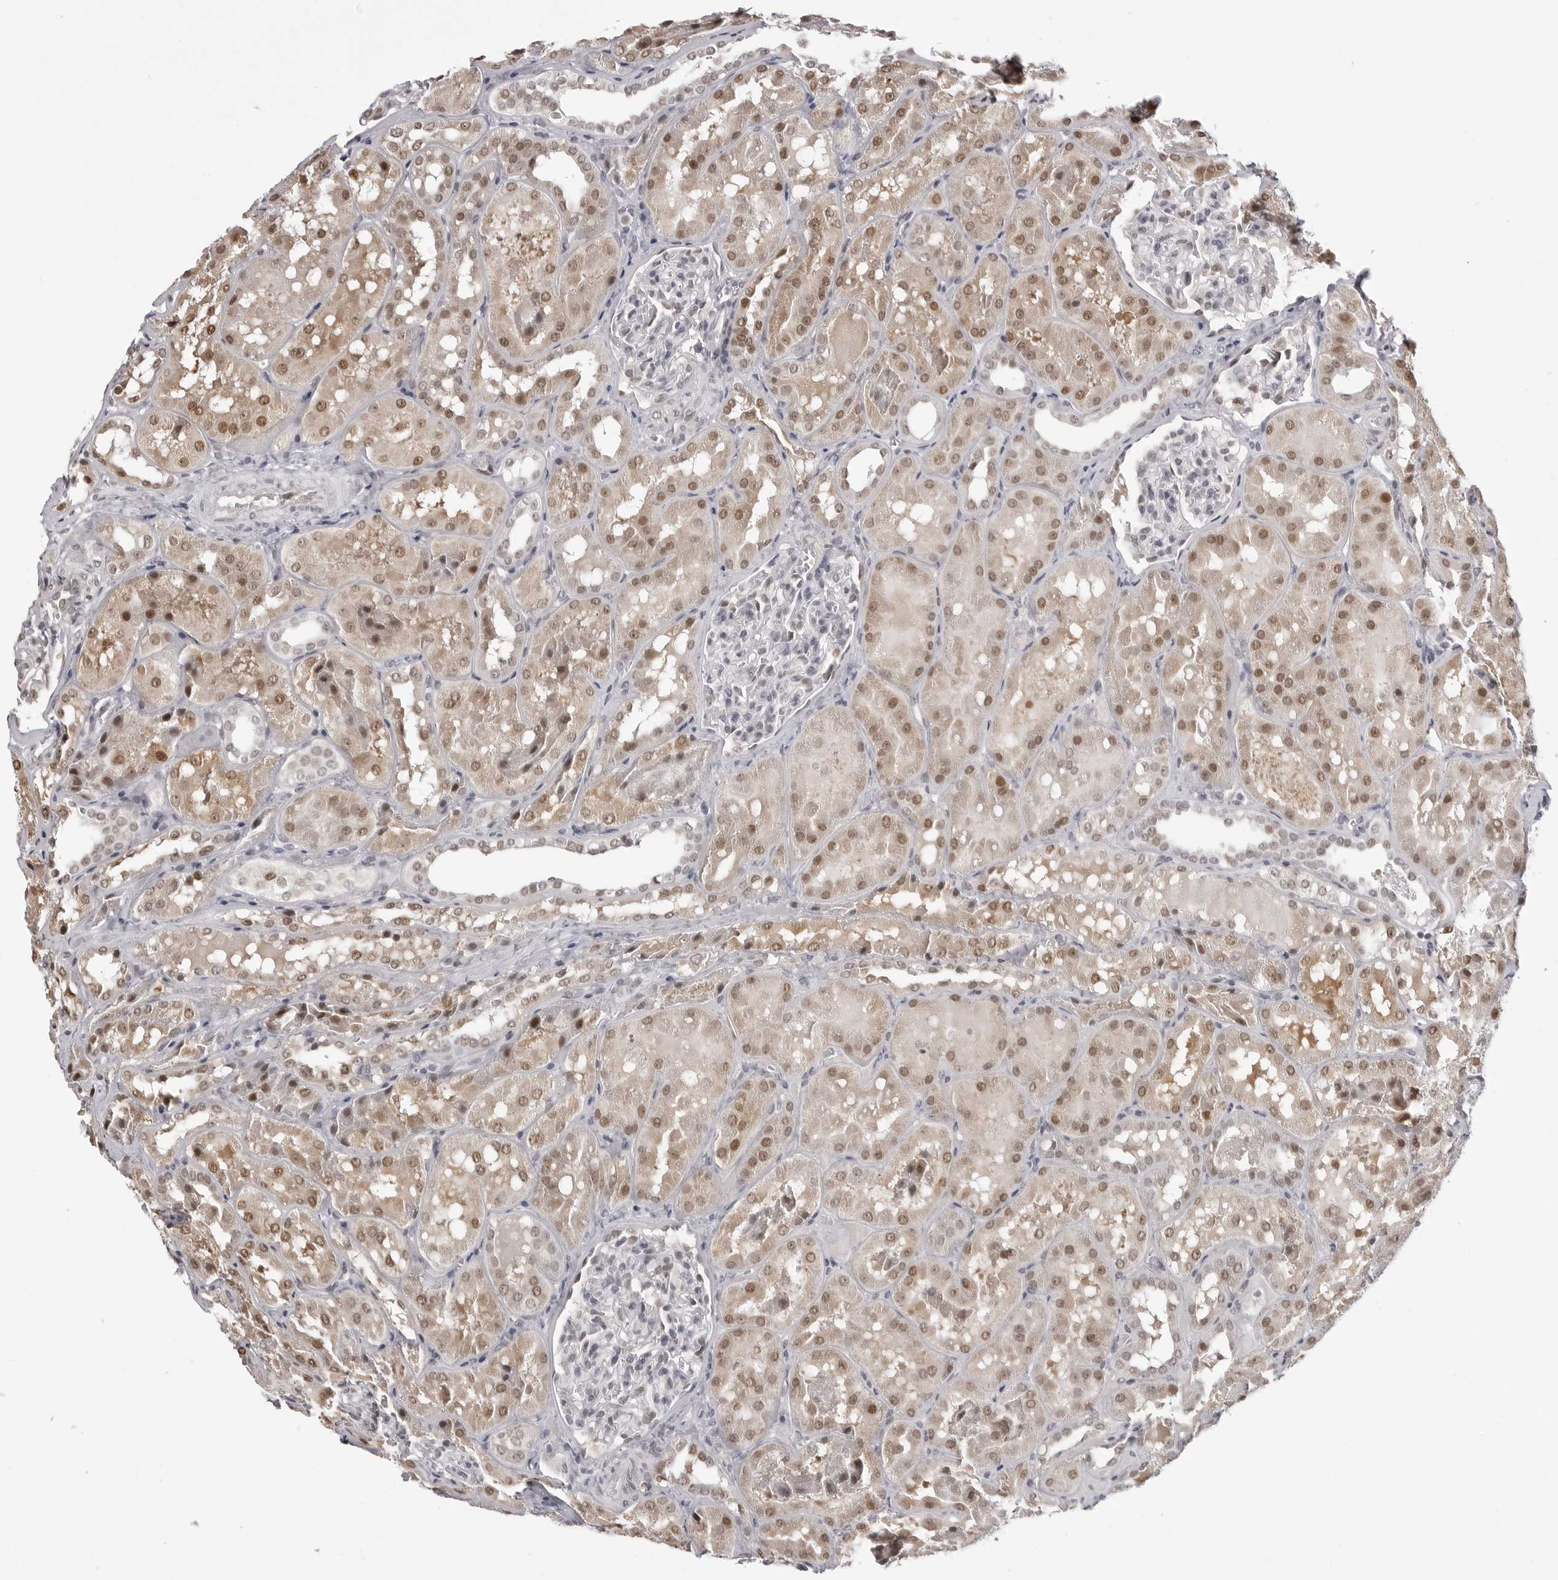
{"staining": {"intensity": "negative", "quantity": "none", "location": "none"}, "tissue": "kidney", "cell_type": "Cells in glomeruli", "image_type": "normal", "snomed": [{"axis": "morphology", "description": "Normal tissue, NOS"}, {"axis": "topography", "description": "Kidney"}], "caption": "Immunohistochemistry photomicrograph of benign kidney: human kidney stained with DAB (3,3'-diaminobenzidine) exhibits no significant protein staining in cells in glomeruli. Brightfield microscopy of immunohistochemistry (IHC) stained with DAB (brown) and hematoxylin (blue), captured at high magnification.", "gene": "PHF3", "patient": {"sex": "male", "age": 16}}